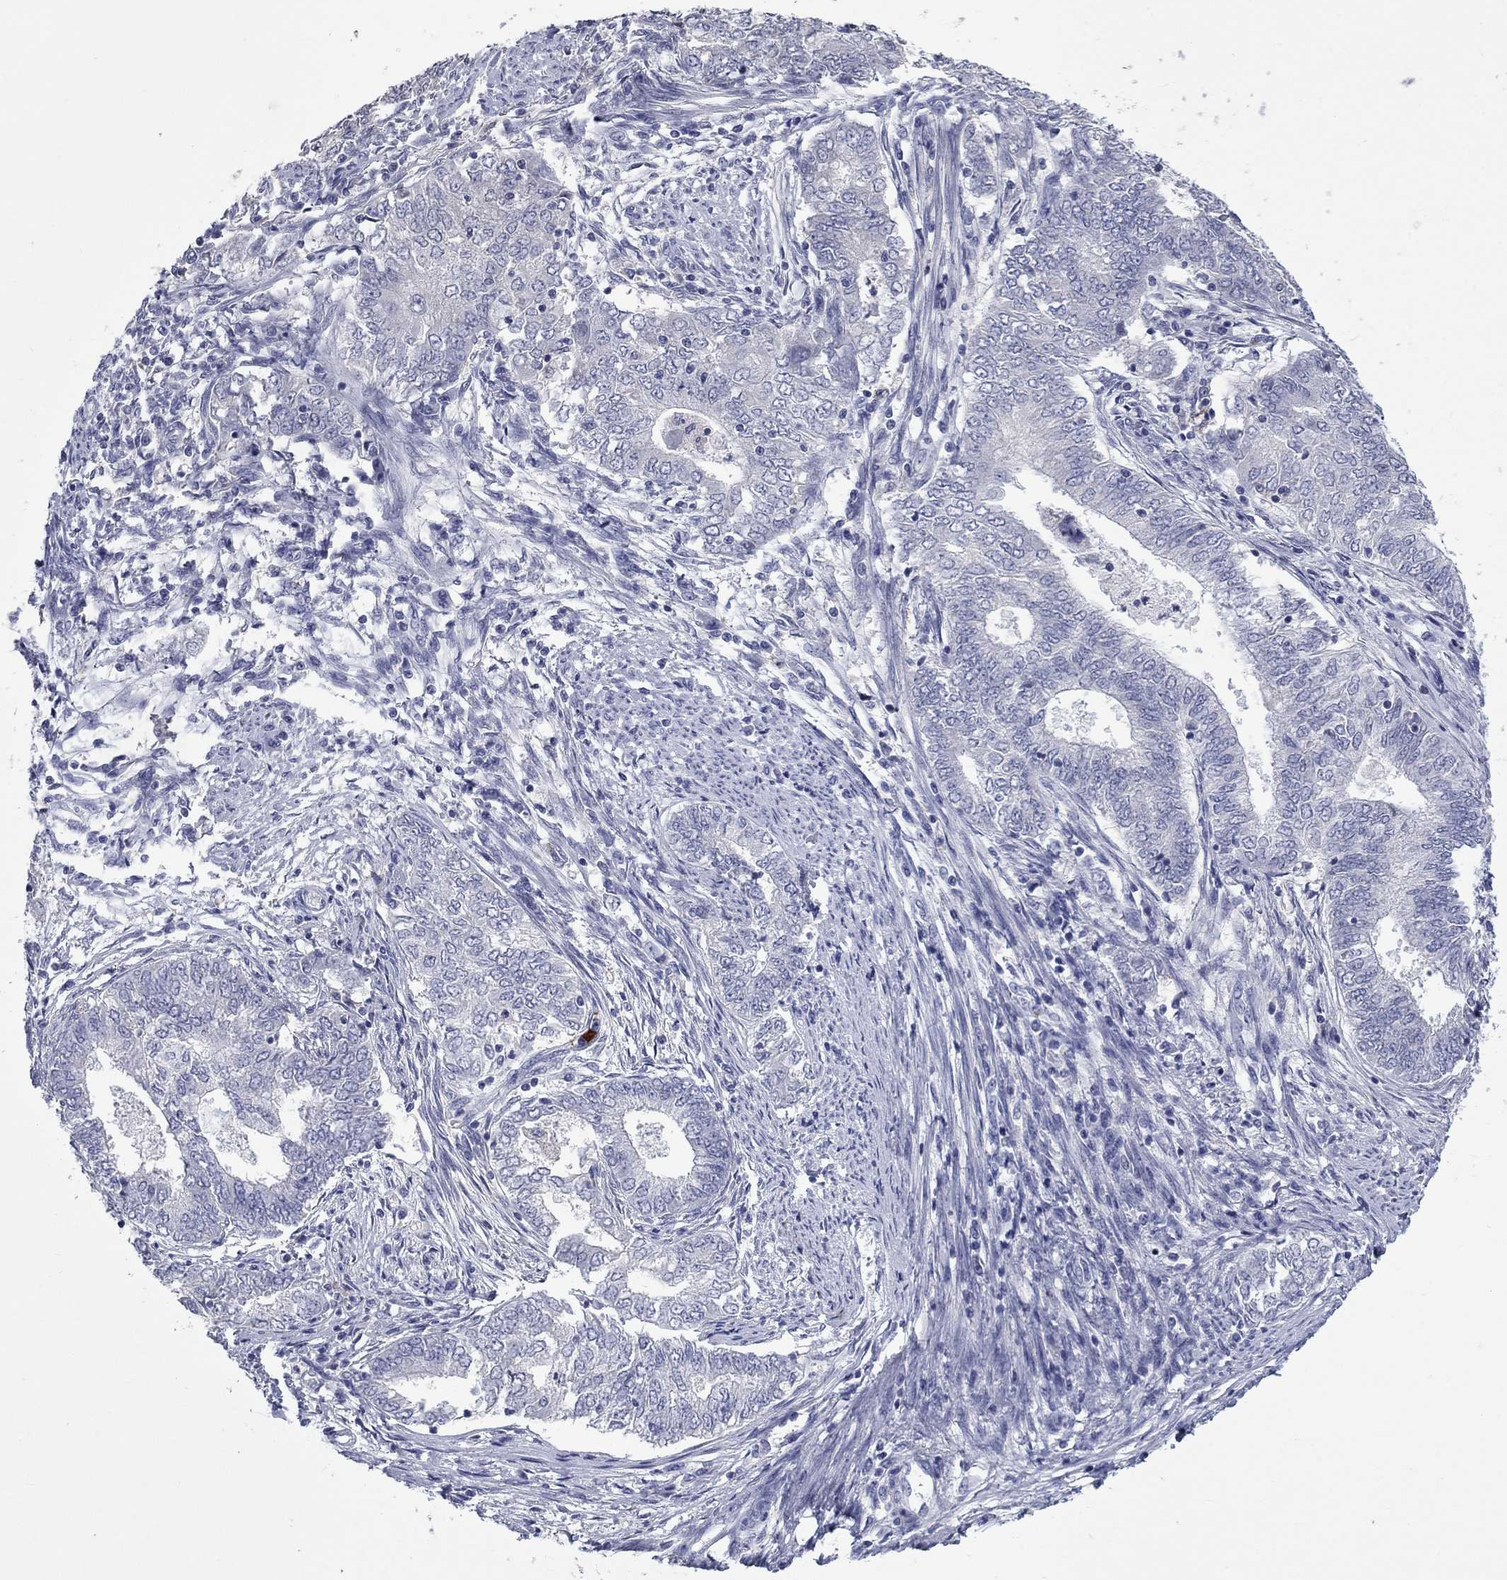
{"staining": {"intensity": "negative", "quantity": "none", "location": "none"}, "tissue": "endometrial cancer", "cell_type": "Tumor cells", "image_type": "cancer", "snomed": [{"axis": "morphology", "description": "Adenocarcinoma, NOS"}, {"axis": "topography", "description": "Endometrium"}], "caption": "DAB immunohistochemical staining of endometrial adenocarcinoma demonstrates no significant staining in tumor cells. (Brightfield microscopy of DAB (3,3'-diaminobenzidine) immunohistochemistry (IHC) at high magnification).", "gene": "PLEK", "patient": {"sex": "female", "age": 62}}